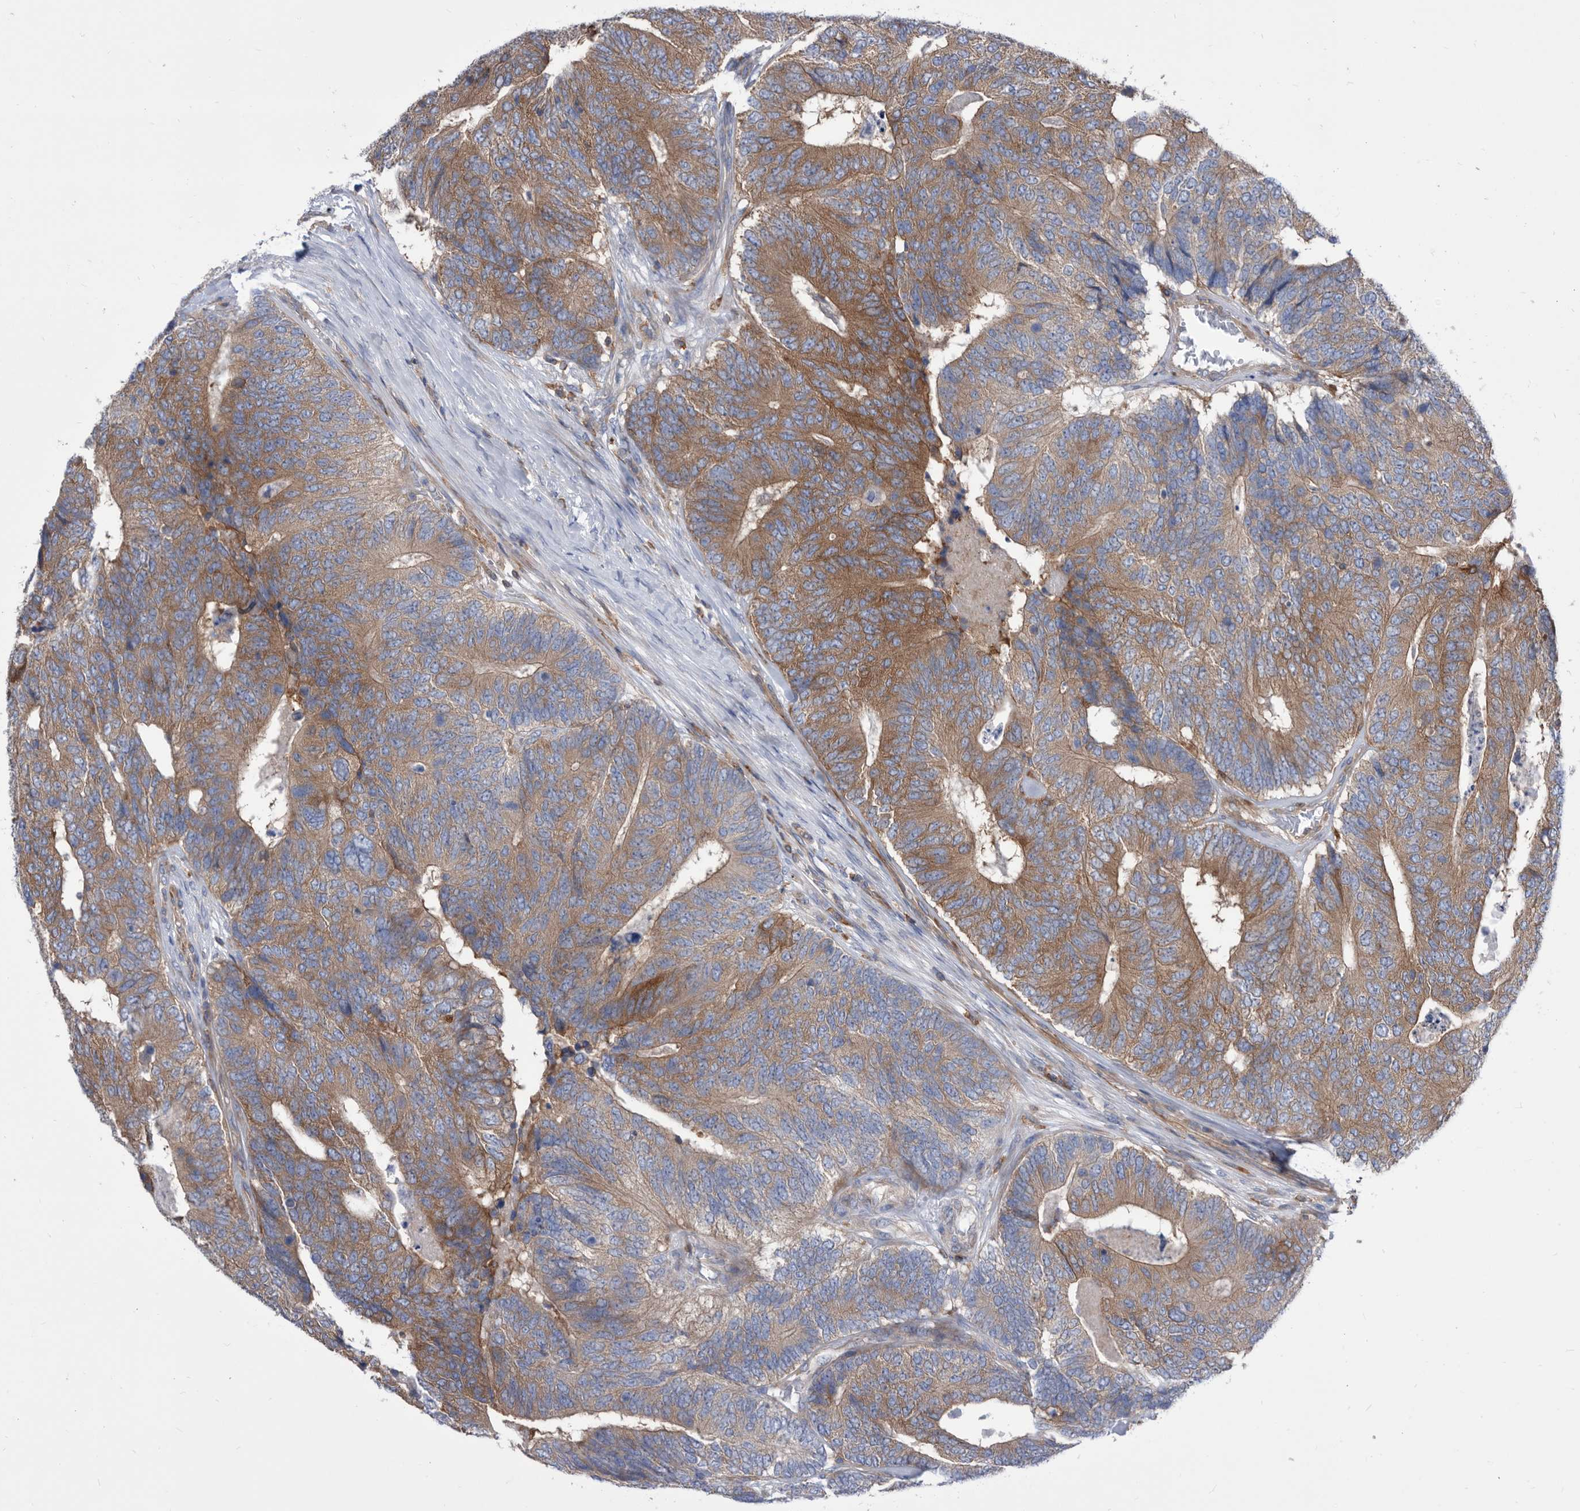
{"staining": {"intensity": "moderate", "quantity": ">75%", "location": "cytoplasmic/membranous"}, "tissue": "colorectal cancer", "cell_type": "Tumor cells", "image_type": "cancer", "snomed": [{"axis": "morphology", "description": "Adenocarcinoma, NOS"}, {"axis": "topography", "description": "Colon"}], "caption": "This is an image of immunohistochemistry (IHC) staining of colorectal adenocarcinoma, which shows moderate expression in the cytoplasmic/membranous of tumor cells.", "gene": "SMG7", "patient": {"sex": "female", "age": 67}}